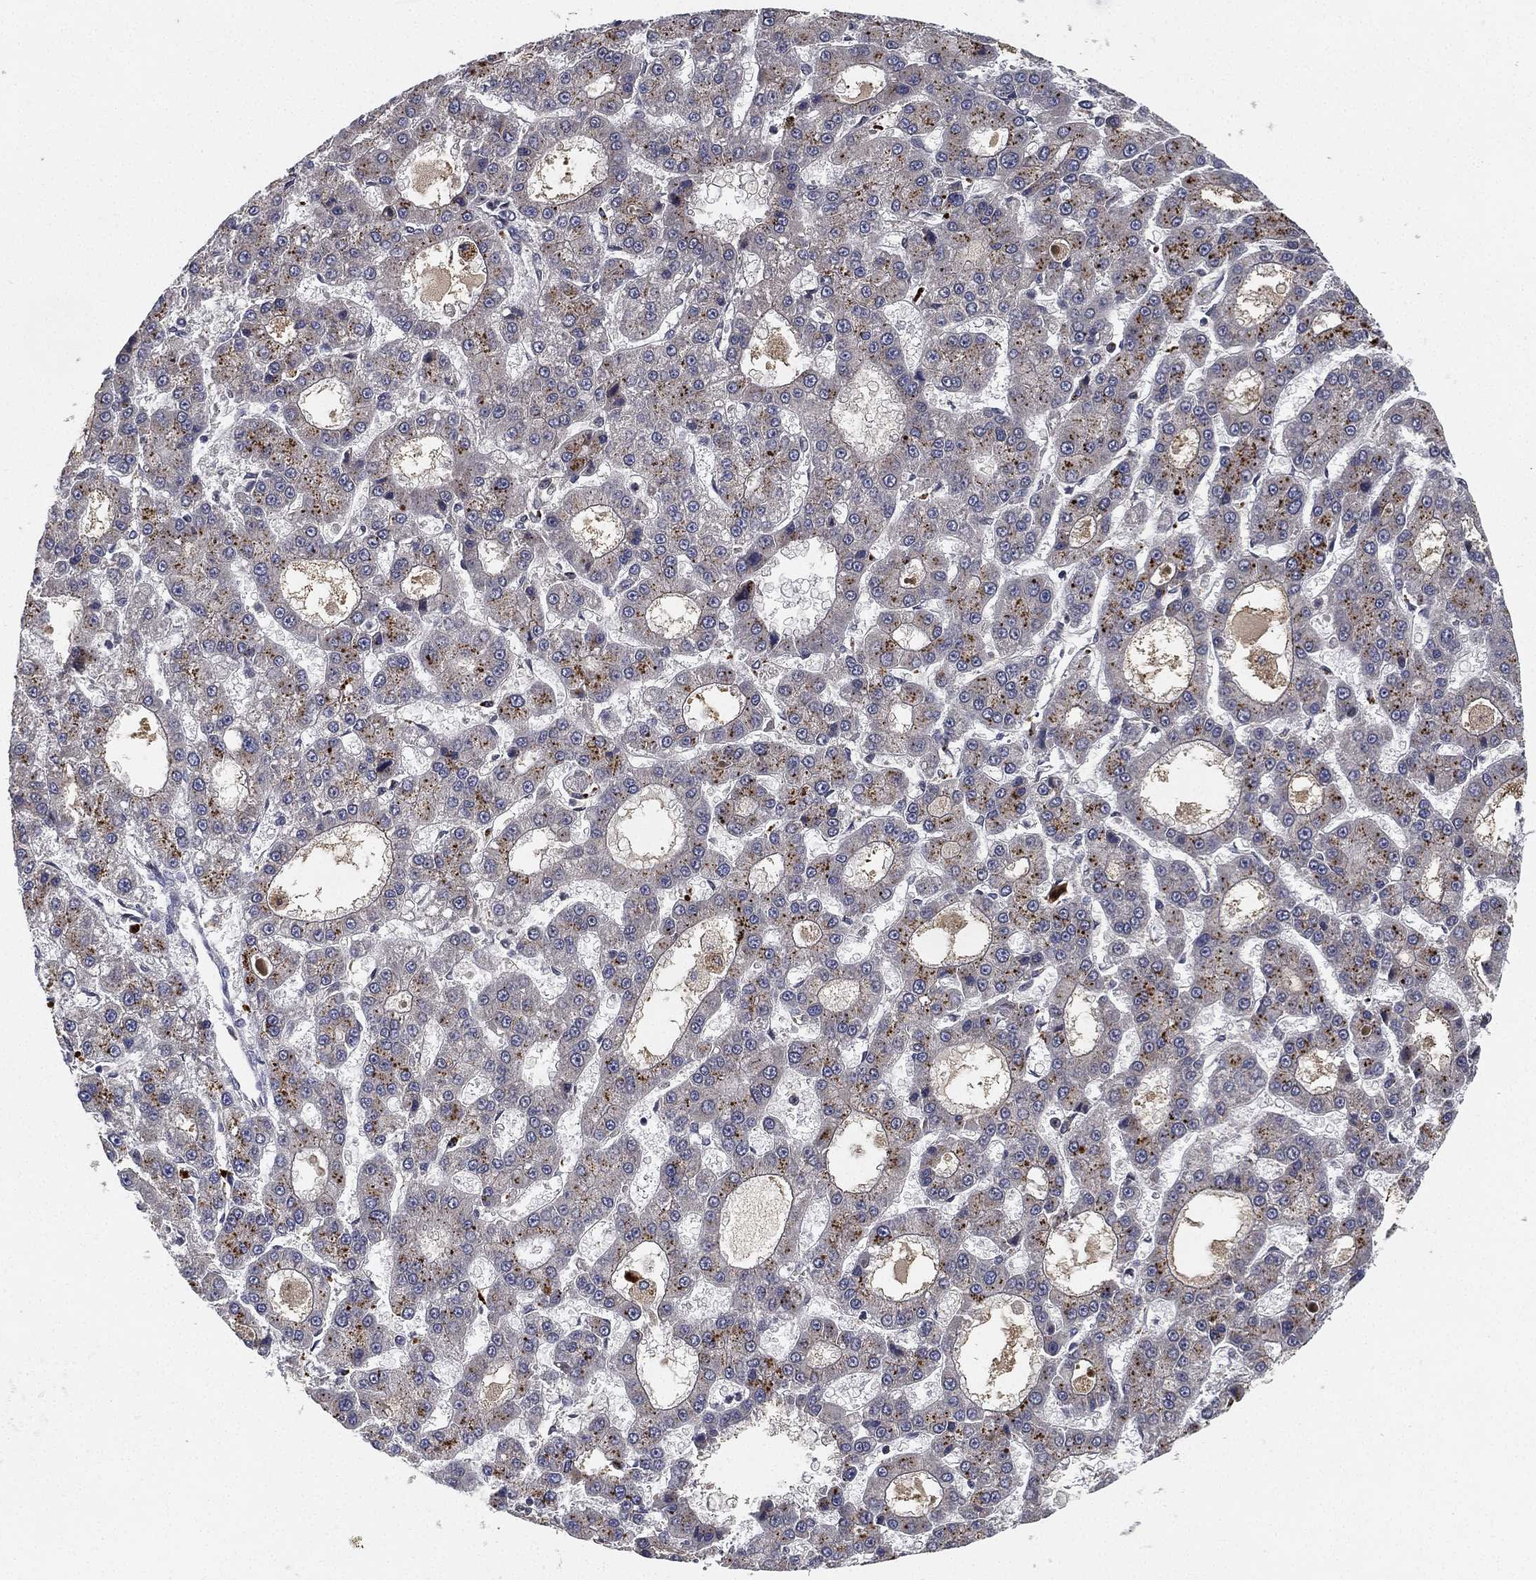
{"staining": {"intensity": "negative", "quantity": "none", "location": "none"}, "tissue": "liver cancer", "cell_type": "Tumor cells", "image_type": "cancer", "snomed": [{"axis": "morphology", "description": "Carcinoma, Hepatocellular, NOS"}, {"axis": "topography", "description": "Liver"}], "caption": "Tumor cells show no significant expression in liver cancer (hepatocellular carcinoma).", "gene": "CFAP251", "patient": {"sex": "male", "age": 70}}